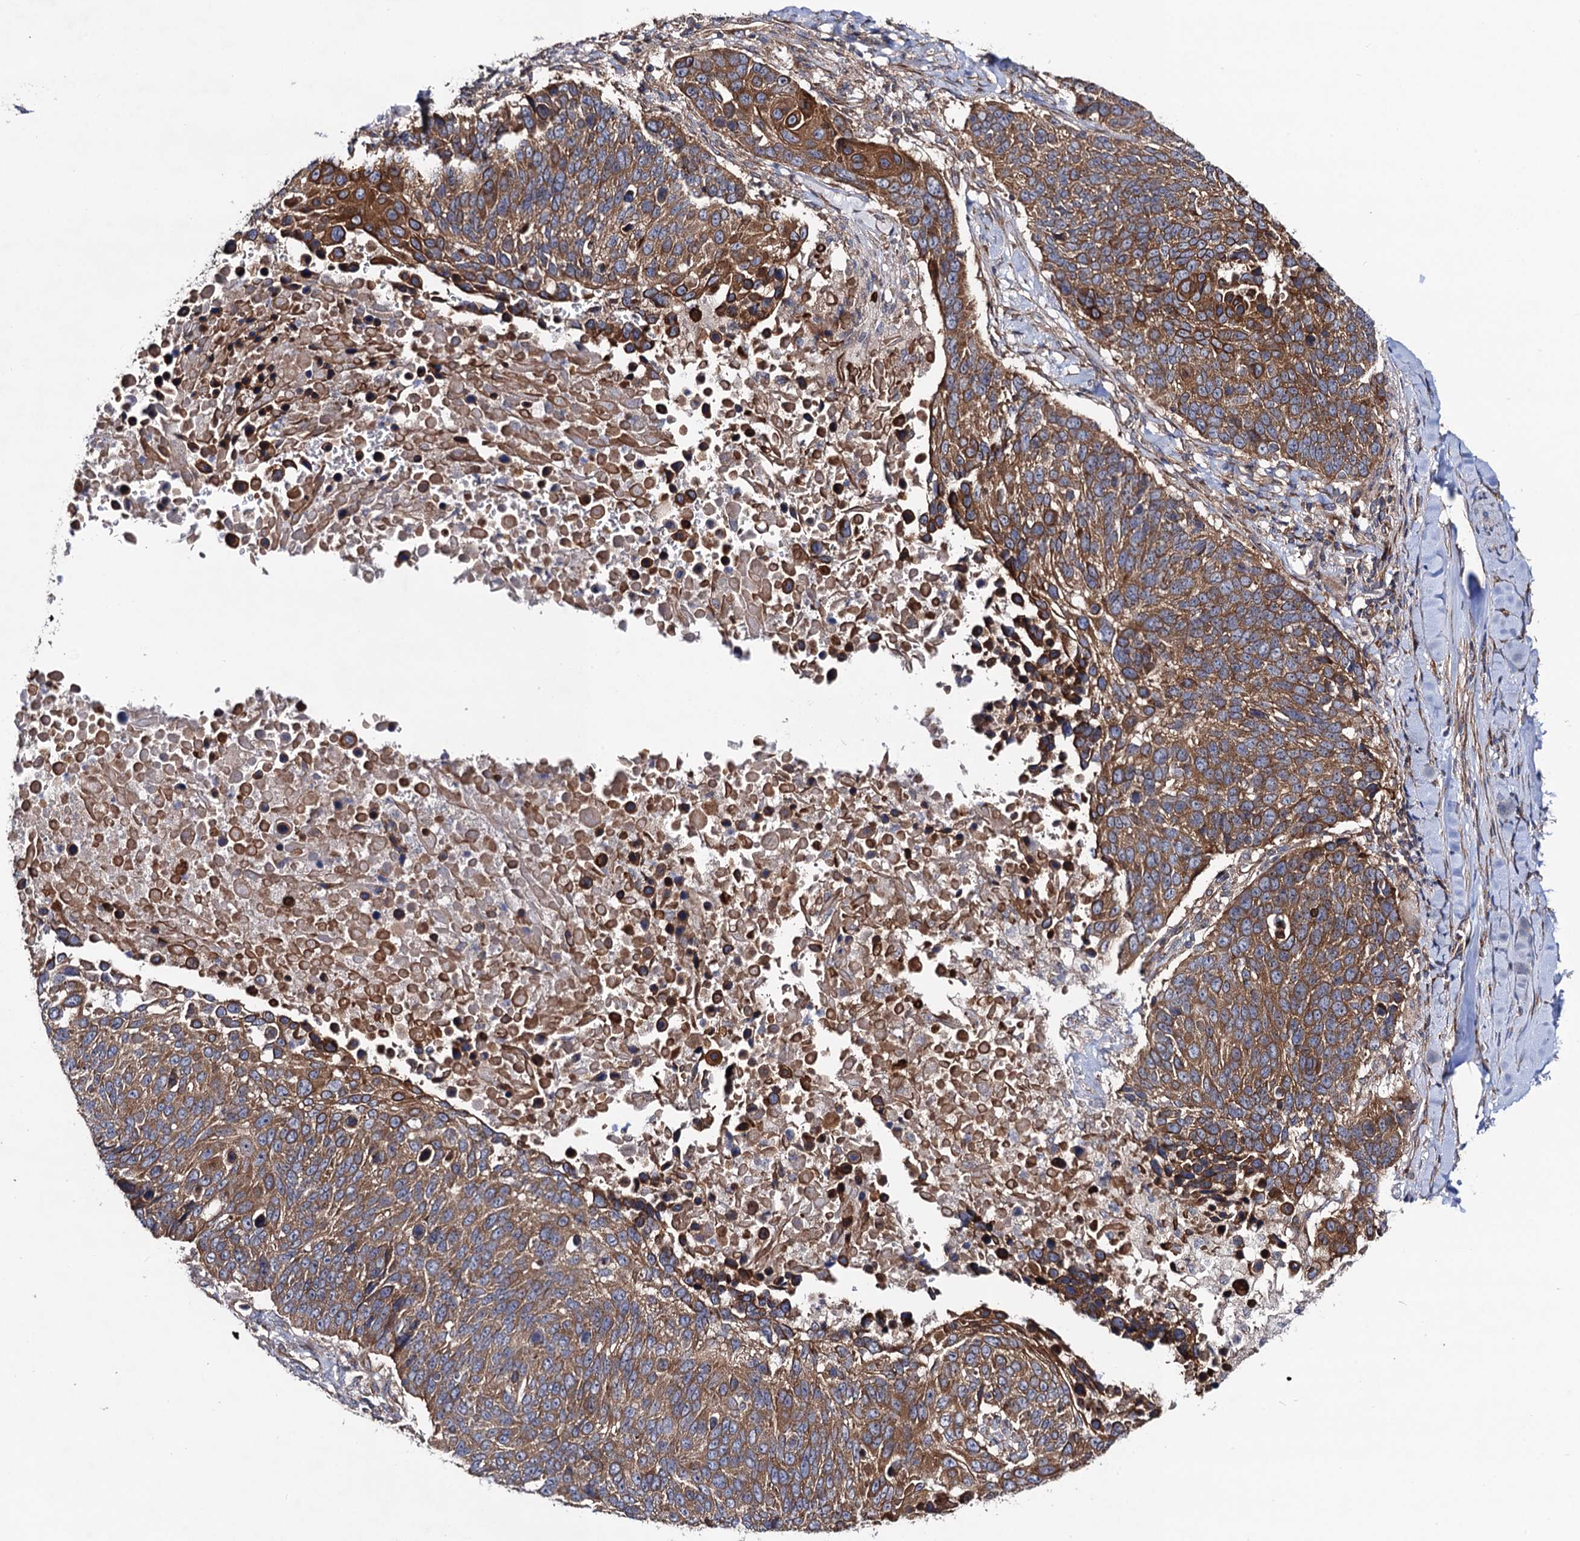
{"staining": {"intensity": "moderate", "quantity": ">75%", "location": "cytoplasmic/membranous"}, "tissue": "lung cancer", "cell_type": "Tumor cells", "image_type": "cancer", "snomed": [{"axis": "morphology", "description": "Normal tissue, NOS"}, {"axis": "morphology", "description": "Squamous cell carcinoma, NOS"}, {"axis": "topography", "description": "Lymph node"}, {"axis": "topography", "description": "Lung"}], "caption": "Tumor cells show medium levels of moderate cytoplasmic/membranous expression in approximately >75% of cells in human lung squamous cell carcinoma. (DAB (3,3'-diaminobenzidine) IHC, brown staining for protein, blue staining for nuclei).", "gene": "DYDC1", "patient": {"sex": "male", "age": 66}}